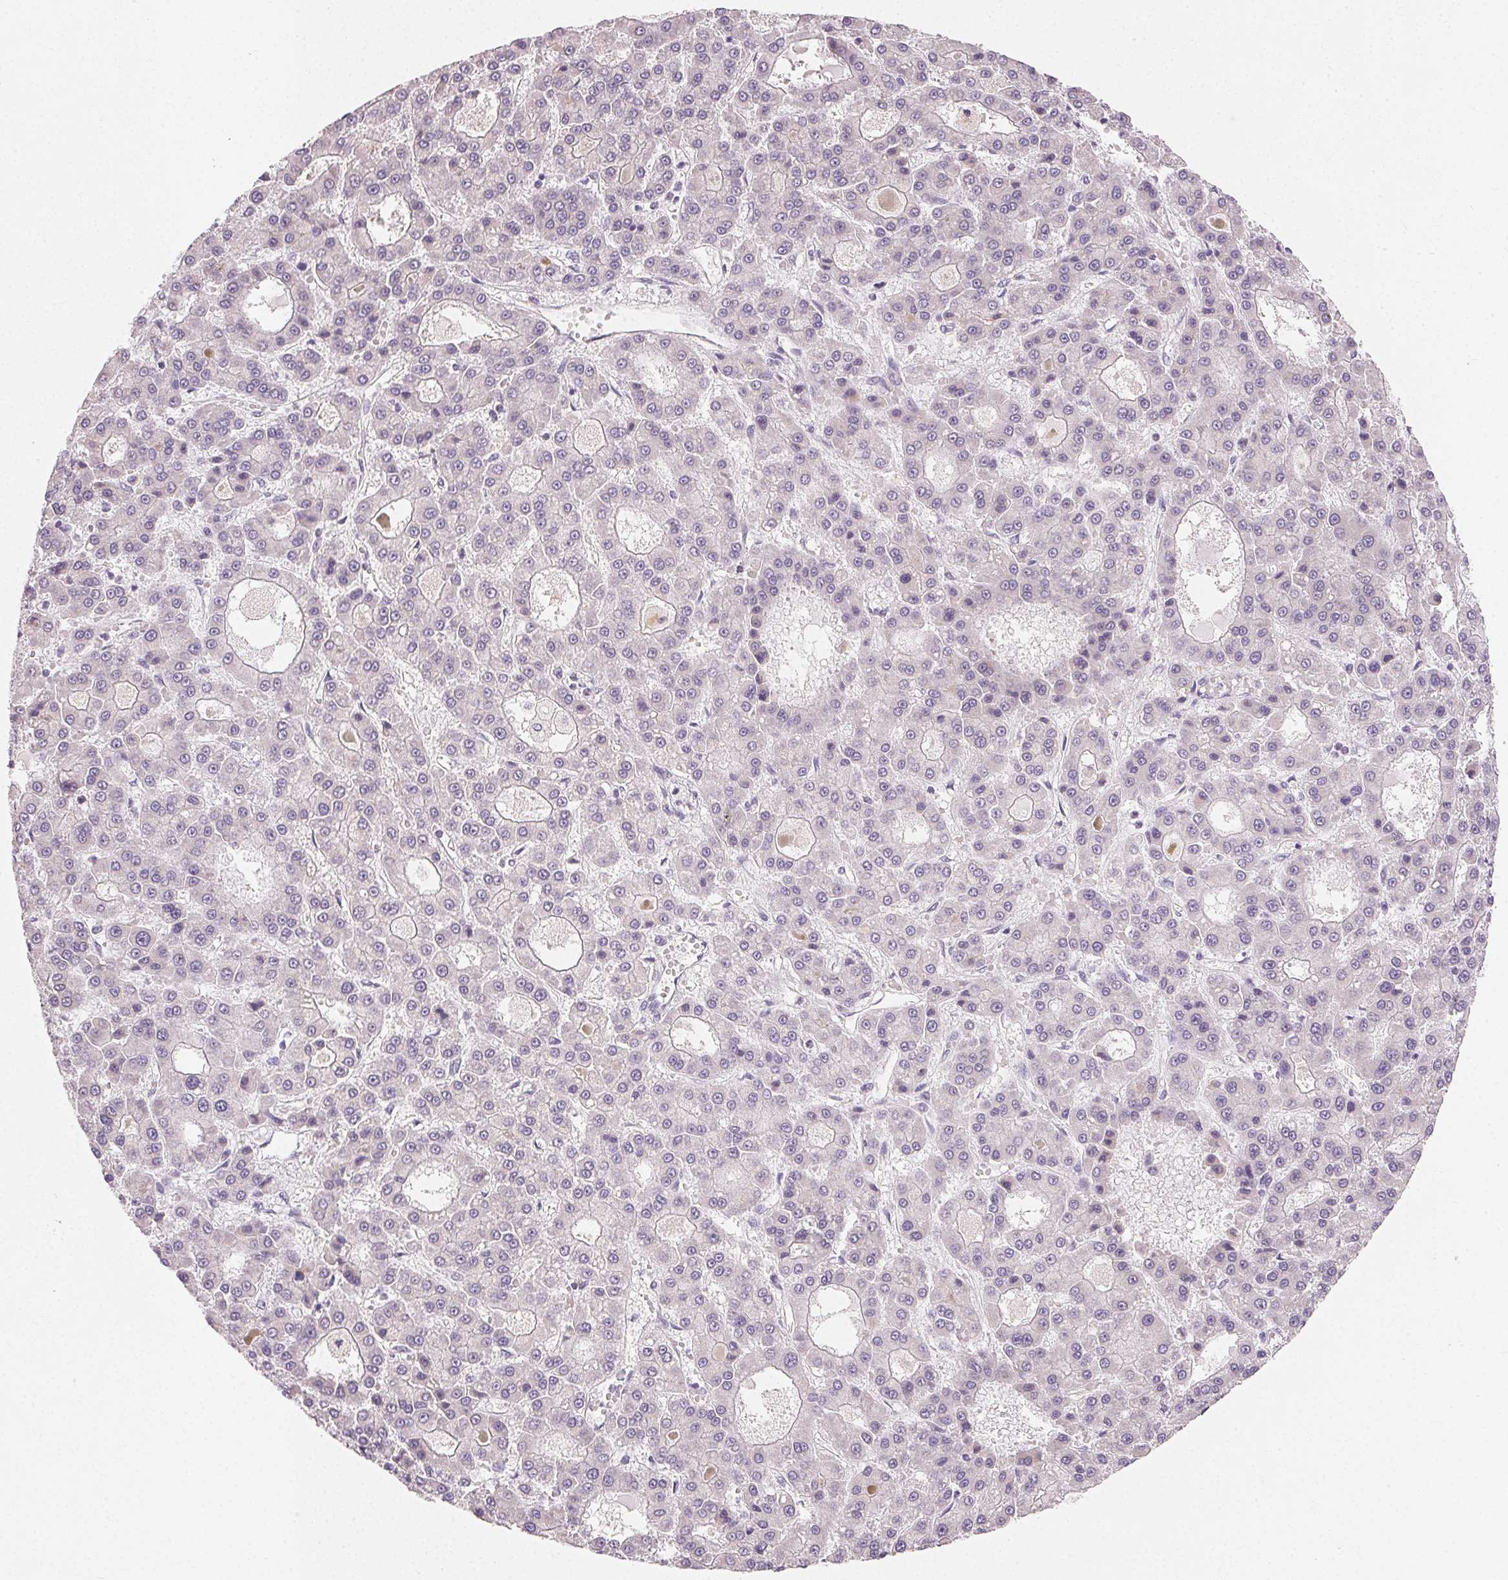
{"staining": {"intensity": "negative", "quantity": "none", "location": "none"}, "tissue": "liver cancer", "cell_type": "Tumor cells", "image_type": "cancer", "snomed": [{"axis": "morphology", "description": "Carcinoma, Hepatocellular, NOS"}, {"axis": "topography", "description": "Liver"}], "caption": "Tumor cells are negative for brown protein staining in liver hepatocellular carcinoma.", "gene": "MYBL1", "patient": {"sex": "male", "age": 70}}